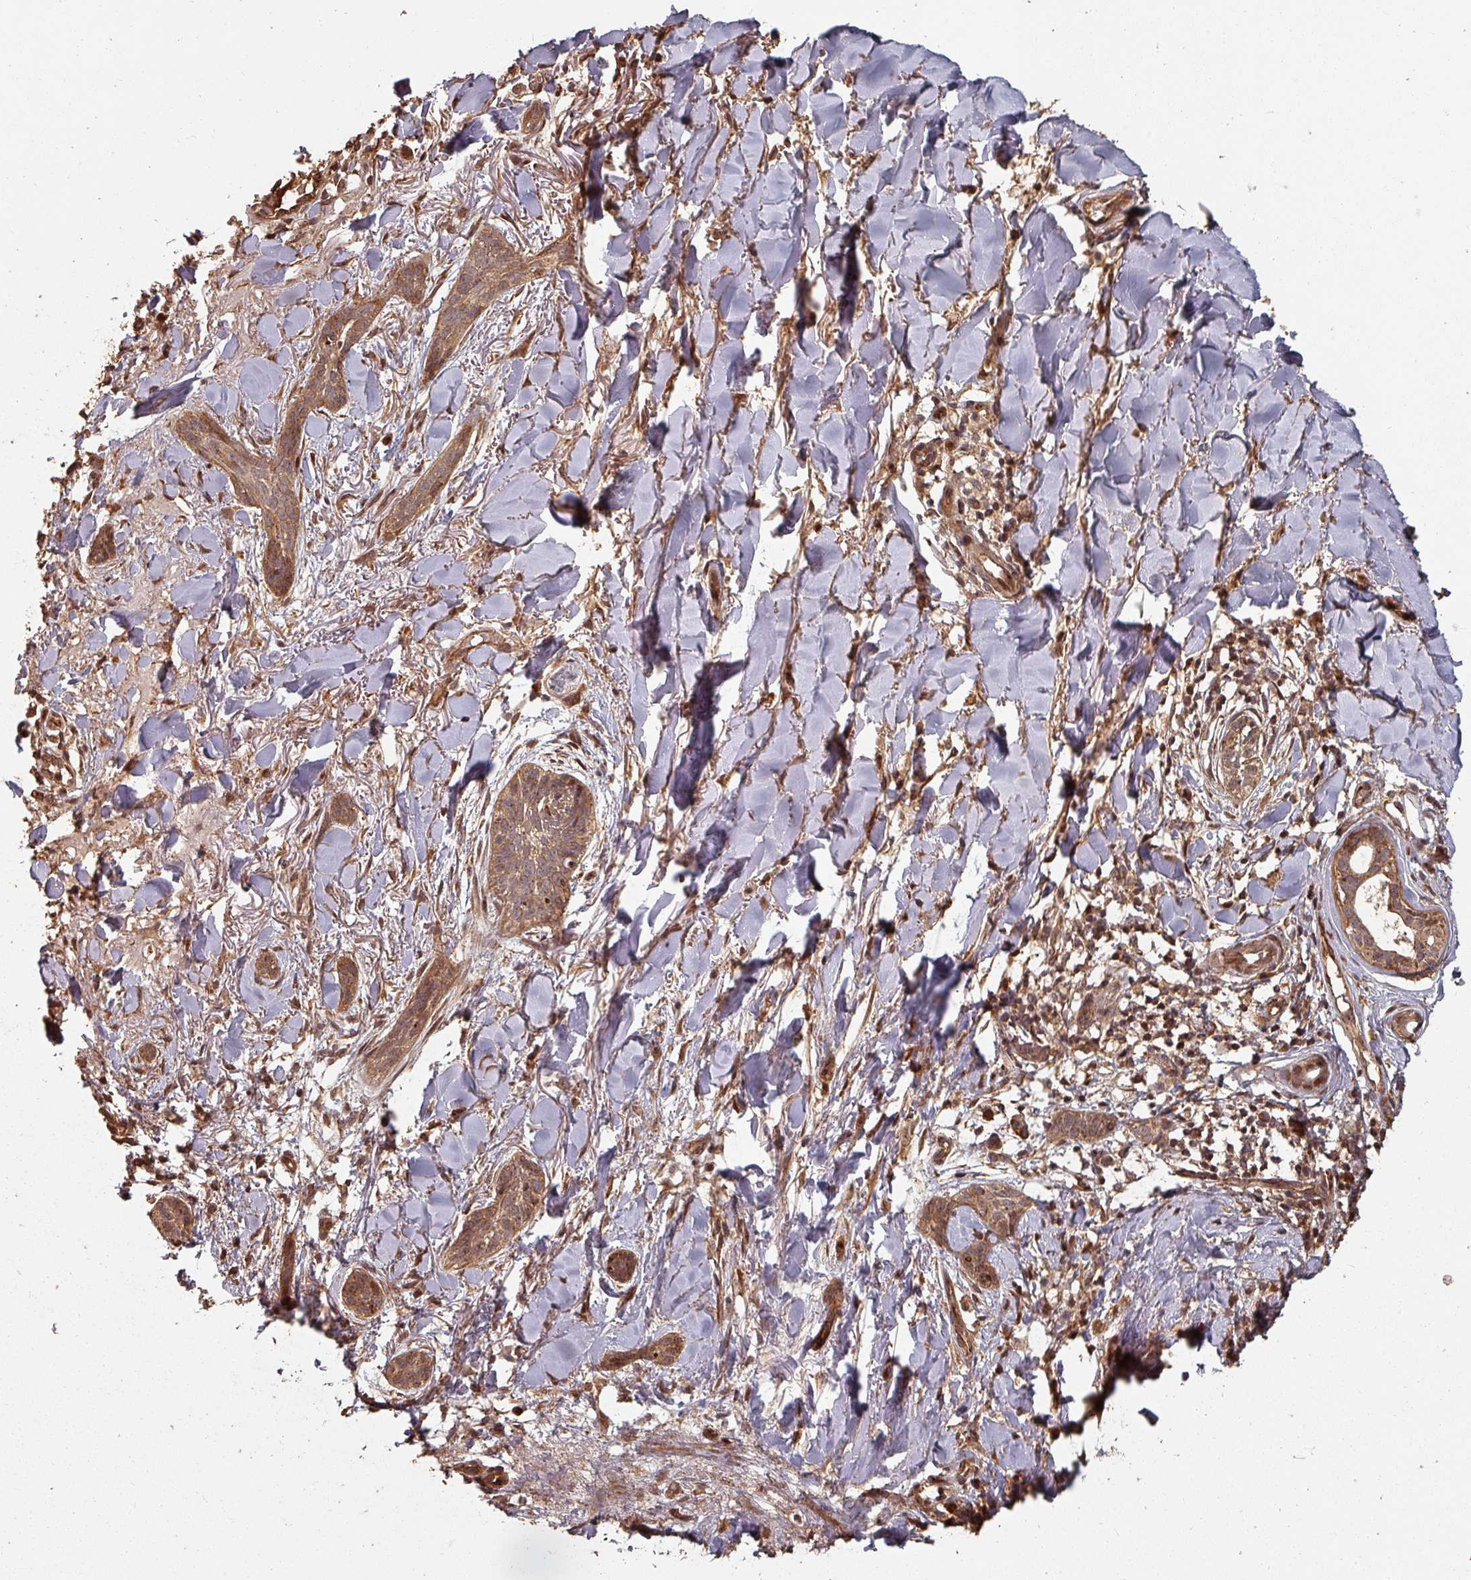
{"staining": {"intensity": "moderate", "quantity": ">75%", "location": "cytoplasmic/membranous,nuclear"}, "tissue": "skin cancer", "cell_type": "Tumor cells", "image_type": "cancer", "snomed": [{"axis": "morphology", "description": "Basal cell carcinoma"}, {"axis": "topography", "description": "Skin"}], "caption": "This histopathology image shows immunohistochemistry staining of human skin cancer (basal cell carcinoma), with medium moderate cytoplasmic/membranous and nuclear positivity in approximately >75% of tumor cells.", "gene": "EID1", "patient": {"sex": "male", "age": 52}}